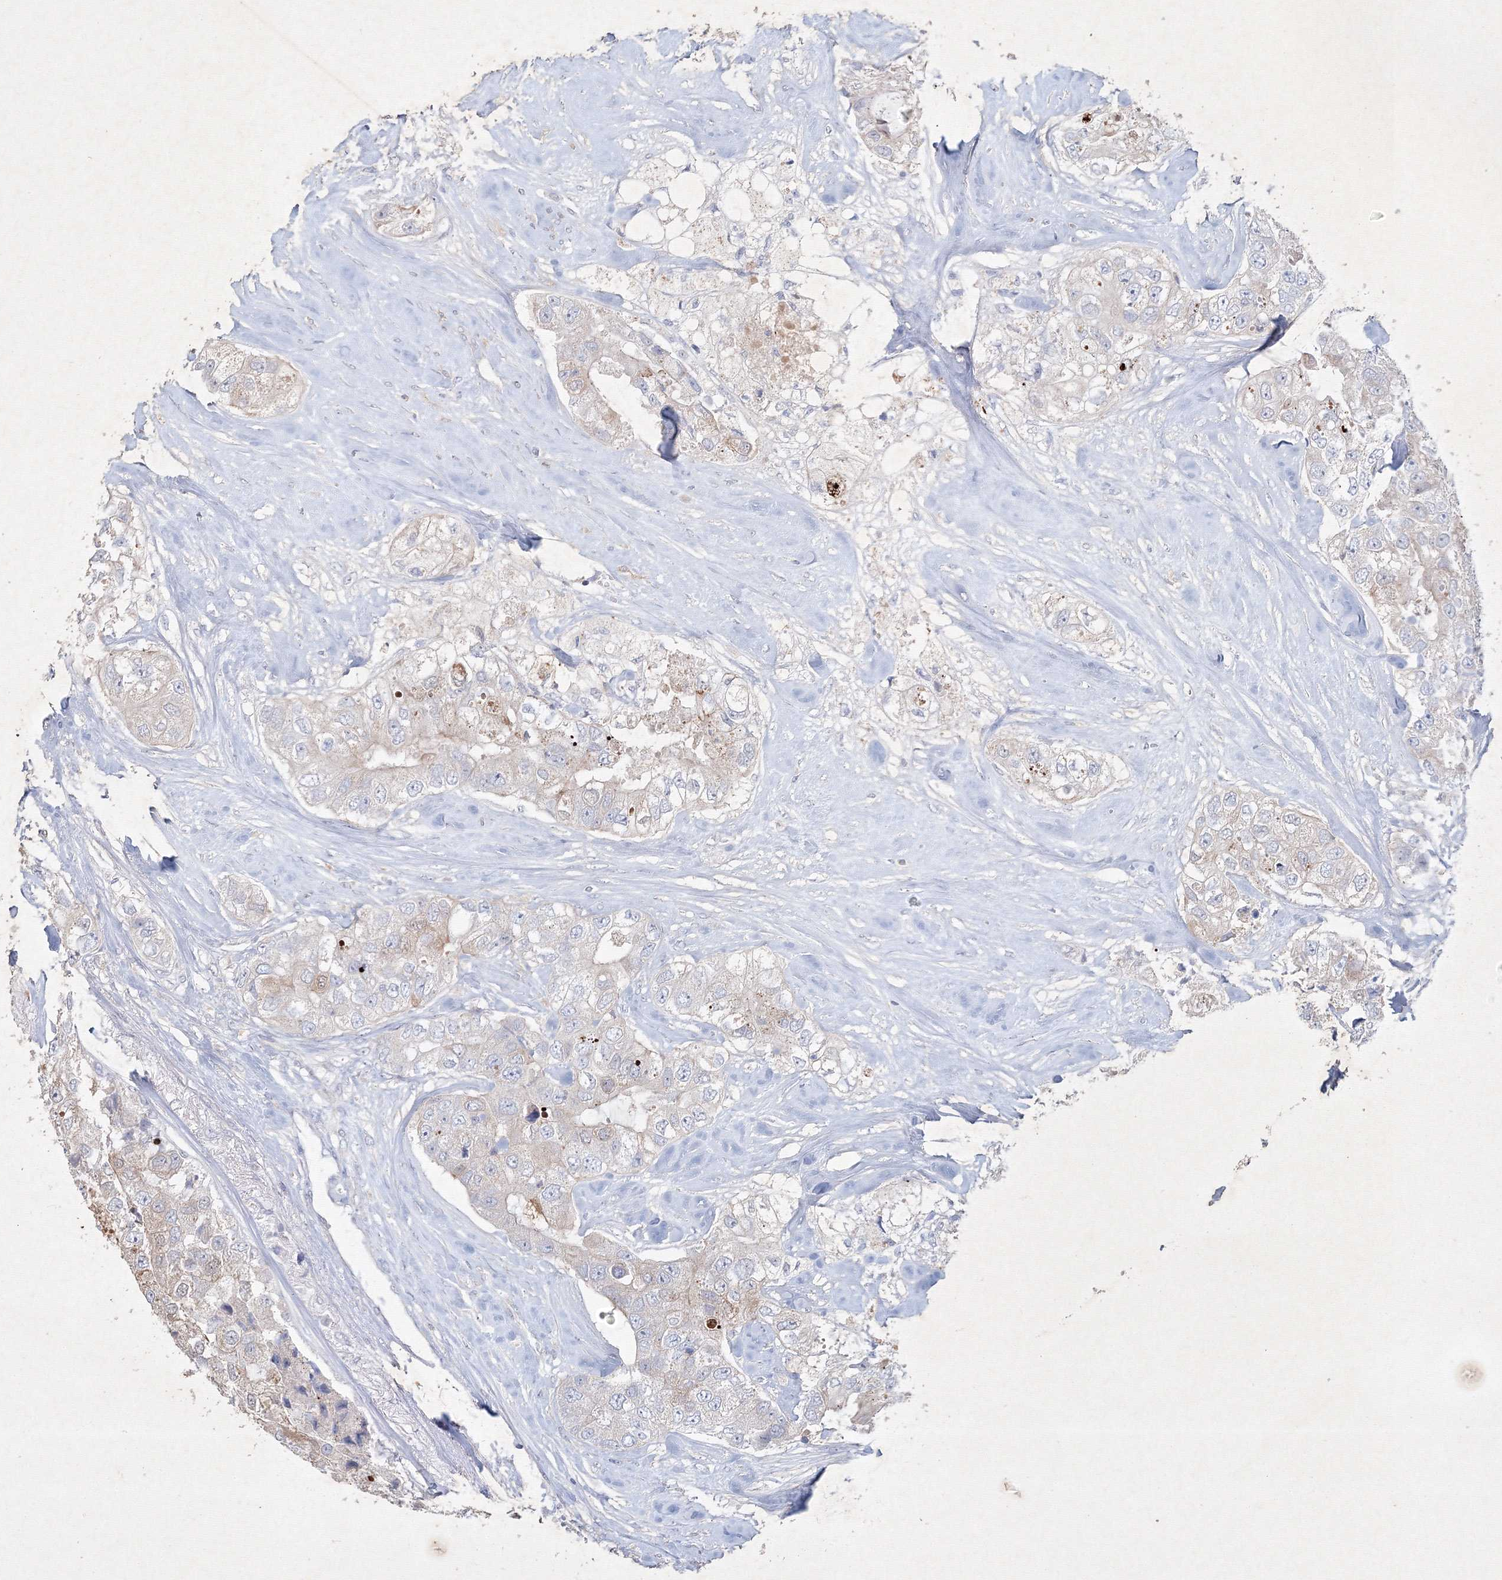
{"staining": {"intensity": "negative", "quantity": "none", "location": "none"}, "tissue": "breast cancer", "cell_type": "Tumor cells", "image_type": "cancer", "snomed": [{"axis": "morphology", "description": "Duct carcinoma"}, {"axis": "topography", "description": "Breast"}], "caption": "The image displays no staining of tumor cells in breast invasive ductal carcinoma.", "gene": "CXXC4", "patient": {"sex": "female", "age": 62}}